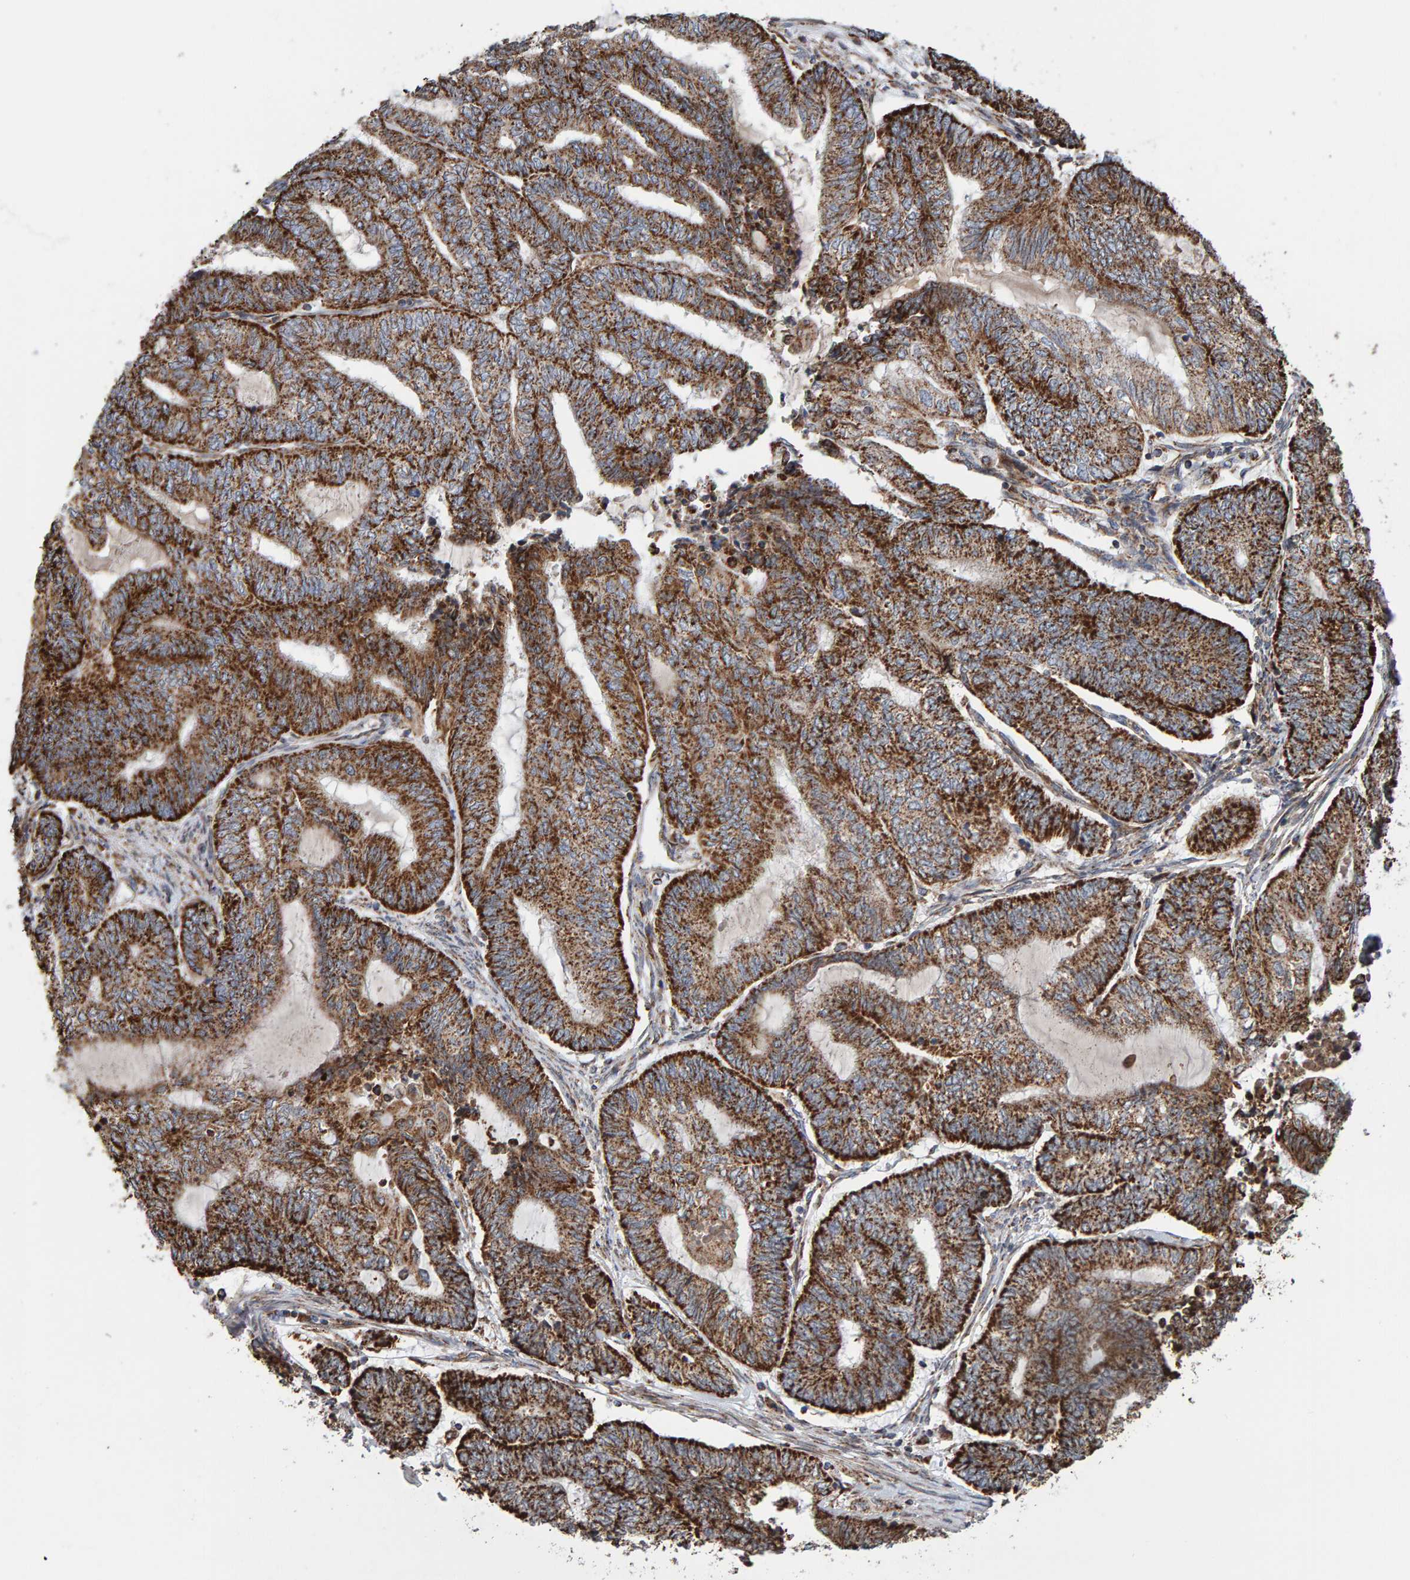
{"staining": {"intensity": "strong", "quantity": "25%-75%", "location": "cytoplasmic/membranous"}, "tissue": "endometrial cancer", "cell_type": "Tumor cells", "image_type": "cancer", "snomed": [{"axis": "morphology", "description": "Adenocarcinoma, NOS"}, {"axis": "topography", "description": "Uterus"}, {"axis": "topography", "description": "Endometrium"}], "caption": "This micrograph exhibits immunohistochemistry (IHC) staining of endometrial cancer, with high strong cytoplasmic/membranous expression in about 25%-75% of tumor cells.", "gene": "MRPL45", "patient": {"sex": "female", "age": 70}}